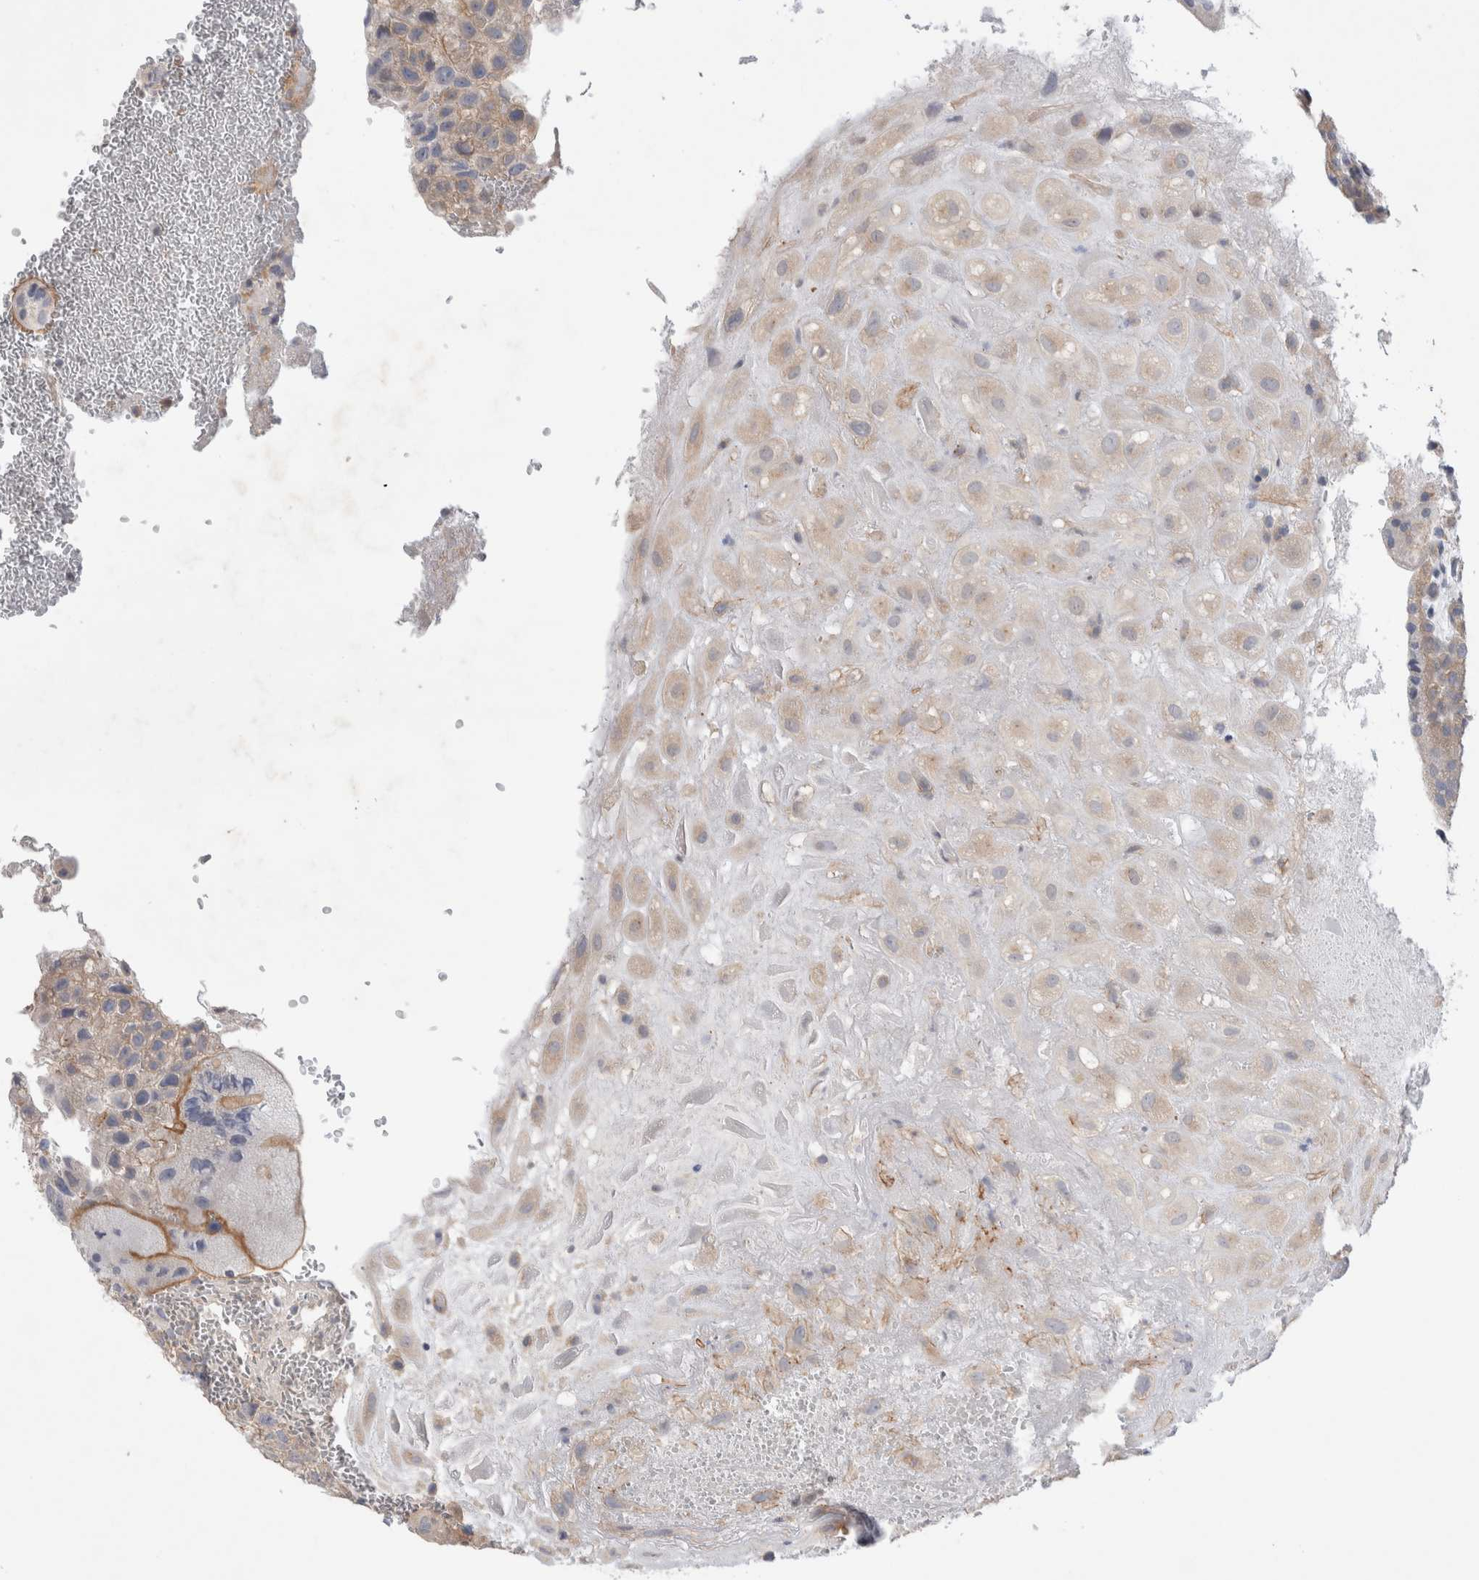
{"staining": {"intensity": "weak", "quantity": ">75%", "location": "cytoplasmic/membranous"}, "tissue": "placenta", "cell_type": "Decidual cells", "image_type": "normal", "snomed": [{"axis": "morphology", "description": "Normal tissue, NOS"}, {"axis": "topography", "description": "Placenta"}], "caption": "About >75% of decidual cells in benign human placenta reveal weak cytoplasmic/membranous protein positivity as visualized by brown immunohistochemical staining.", "gene": "IFT74", "patient": {"sex": "female", "age": 35}}